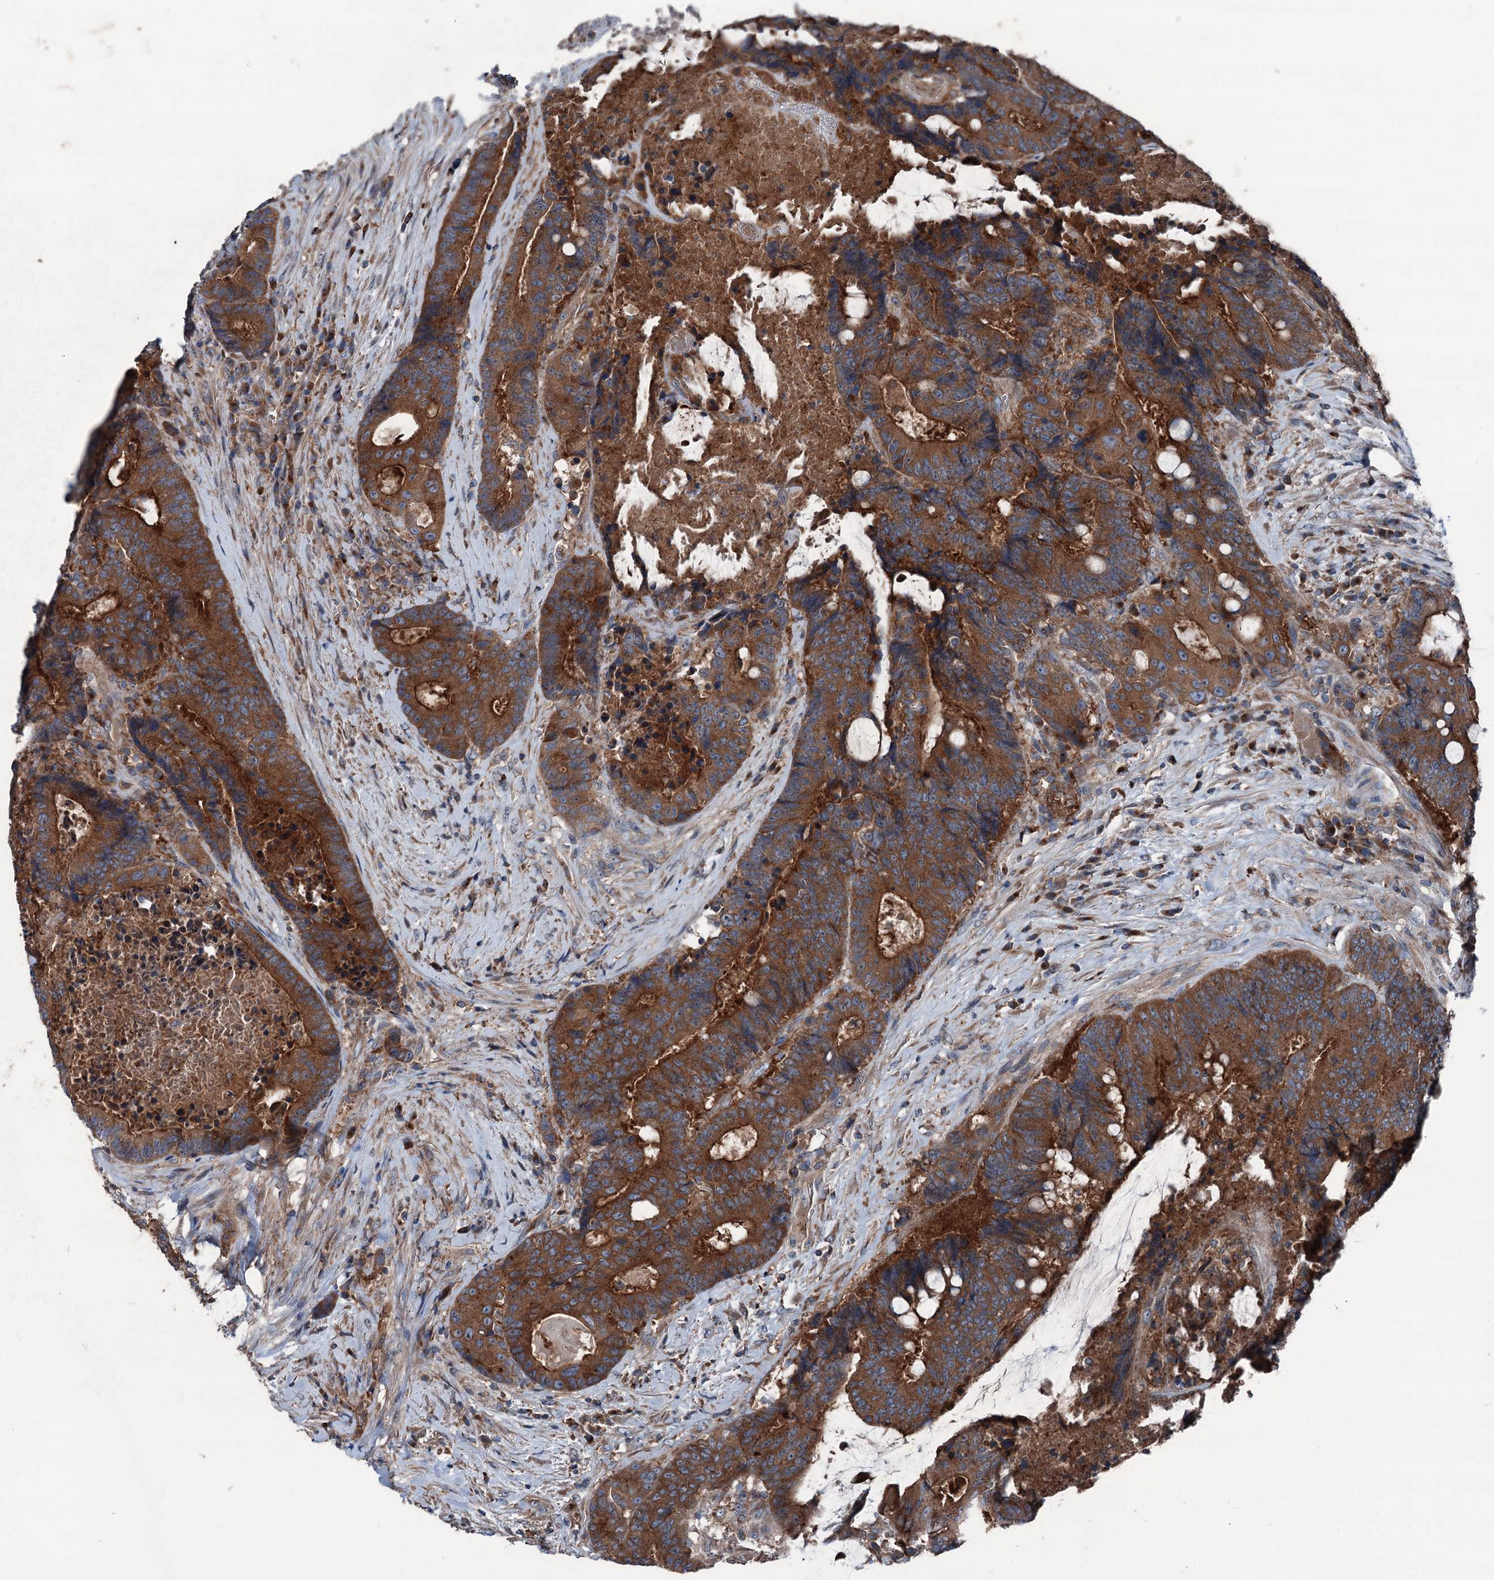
{"staining": {"intensity": "strong", "quantity": ">75%", "location": "cytoplasmic/membranous"}, "tissue": "colorectal cancer", "cell_type": "Tumor cells", "image_type": "cancer", "snomed": [{"axis": "morphology", "description": "Adenocarcinoma, NOS"}, {"axis": "topography", "description": "Rectum"}], "caption": "This is a micrograph of immunohistochemistry staining of adenocarcinoma (colorectal), which shows strong expression in the cytoplasmic/membranous of tumor cells.", "gene": "RUFY1", "patient": {"sex": "male", "age": 69}}